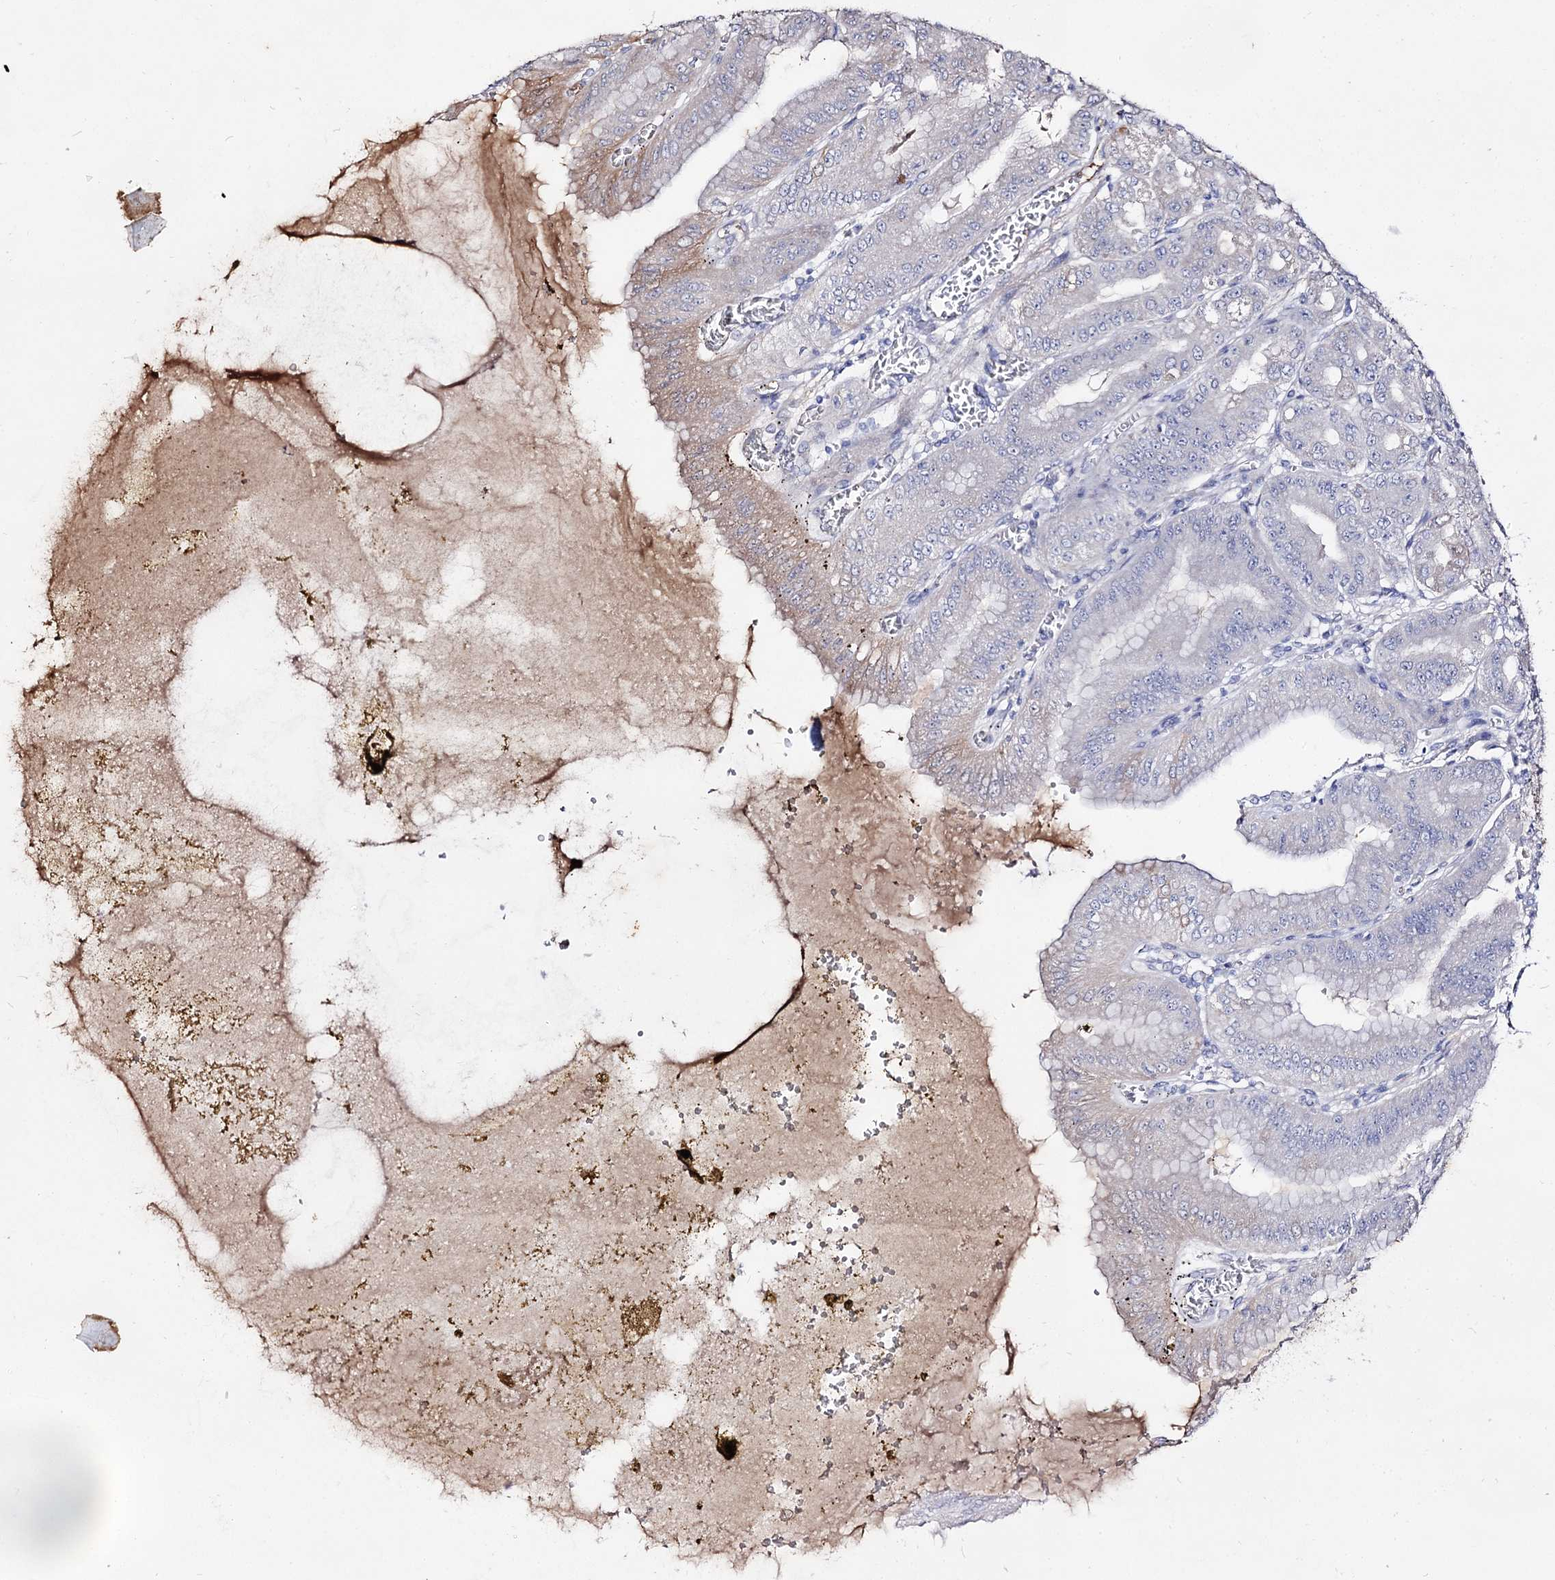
{"staining": {"intensity": "moderate", "quantity": "25%-75%", "location": "cytoplasmic/membranous"}, "tissue": "stomach", "cell_type": "Glandular cells", "image_type": "normal", "snomed": [{"axis": "morphology", "description": "Normal tissue, NOS"}, {"axis": "topography", "description": "Stomach, upper"}, {"axis": "topography", "description": "Stomach, lower"}], "caption": "DAB immunohistochemical staining of normal human stomach shows moderate cytoplasmic/membranous protein positivity in about 25%-75% of glandular cells.", "gene": "ARFIP2", "patient": {"sex": "male", "age": 71}}